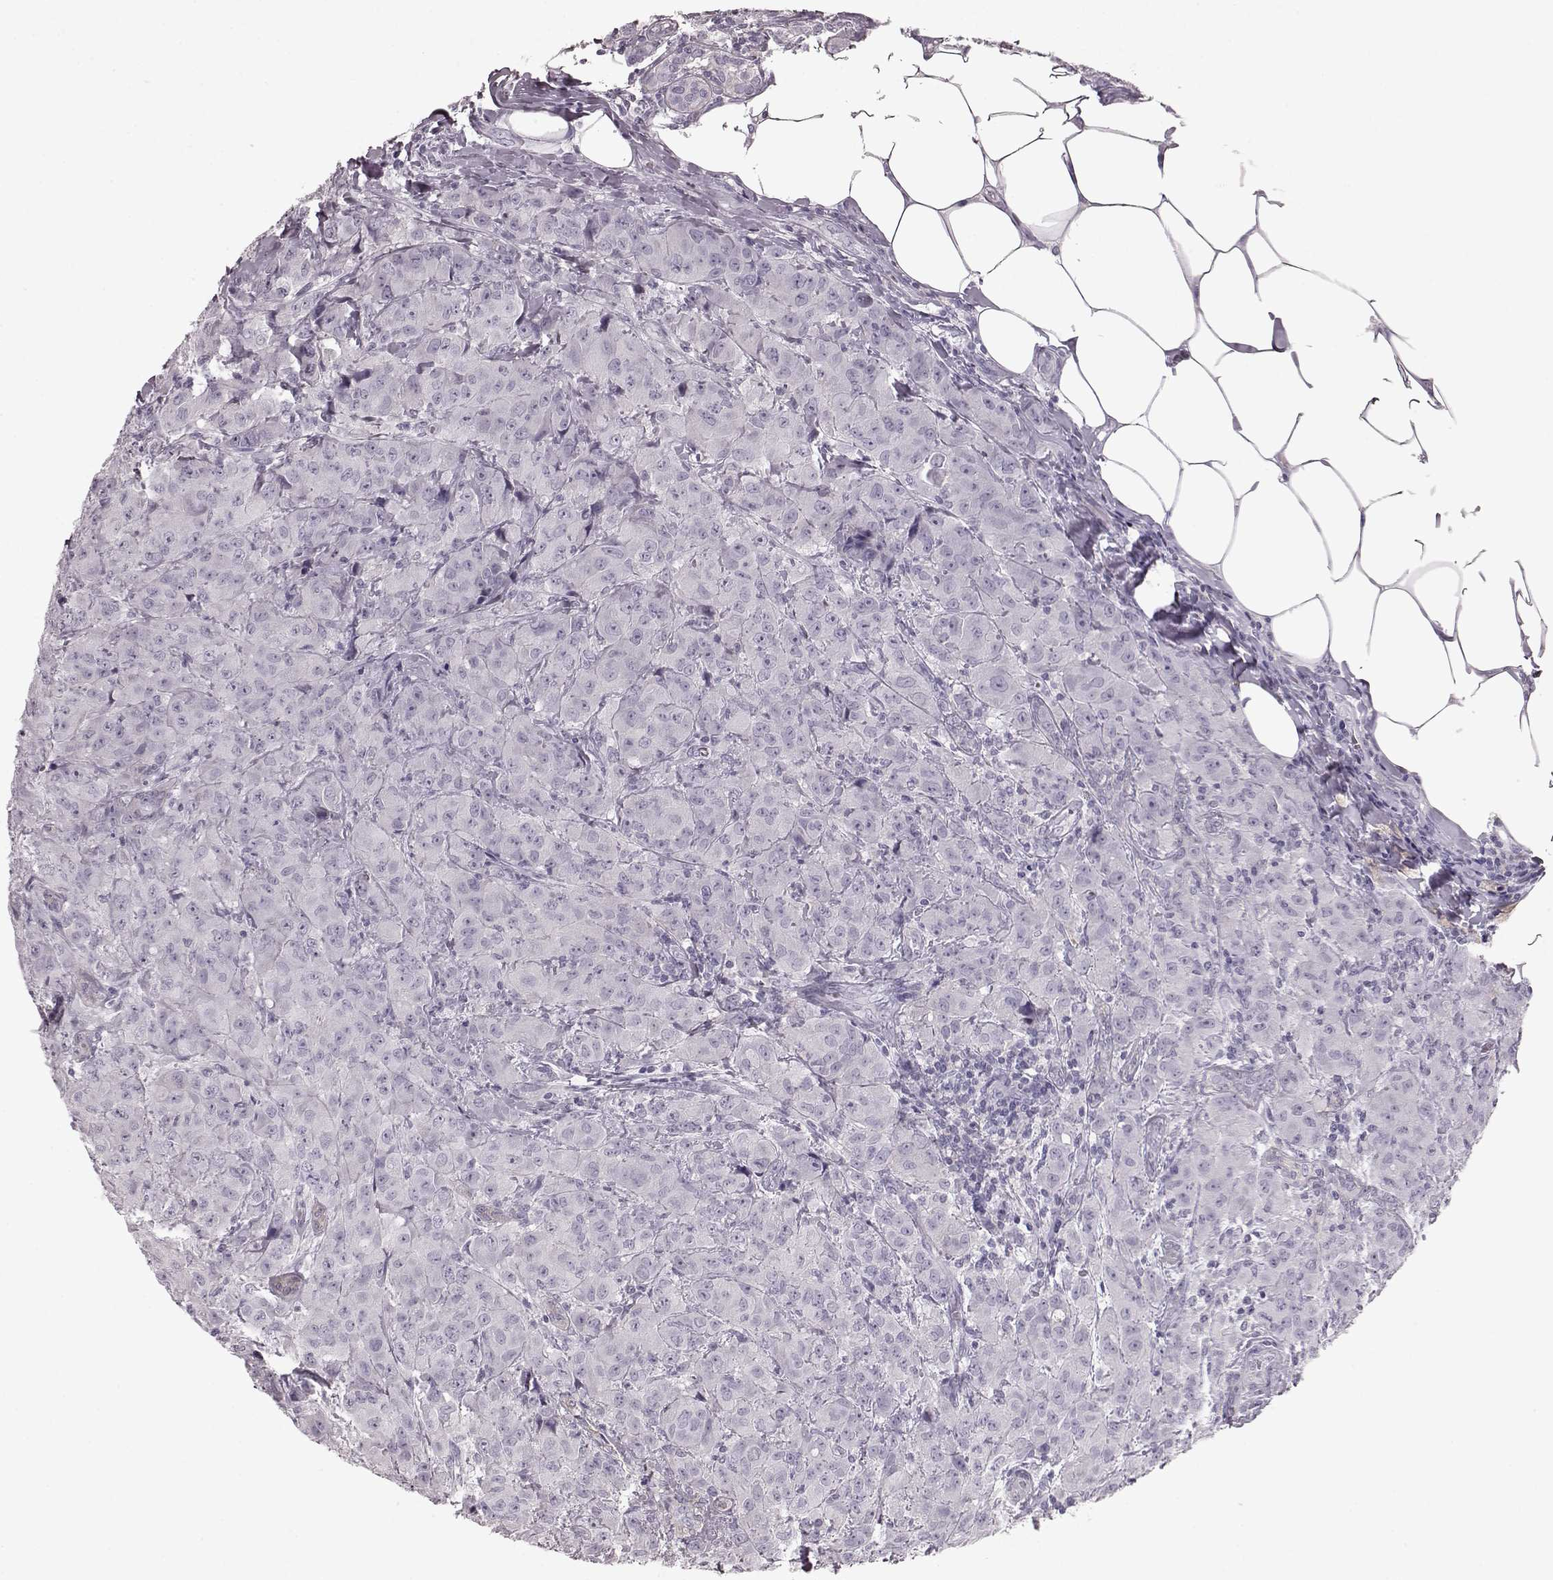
{"staining": {"intensity": "negative", "quantity": "none", "location": "none"}, "tissue": "breast cancer", "cell_type": "Tumor cells", "image_type": "cancer", "snomed": [{"axis": "morphology", "description": "Normal tissue, NOS"}, {"axis": "morphology", "description": "Duct carcinoma"}, {"axis": "topography", "description": "Breast"}], "caption": "DAB (3,3'-diaminobenzidine) immunohistochemical staining of human intraductal carcinoma (breast) reveals no significant expression in tumor cells.", "gene": "CRYBA2", "patient": {"sex": "female", "age": 43}}